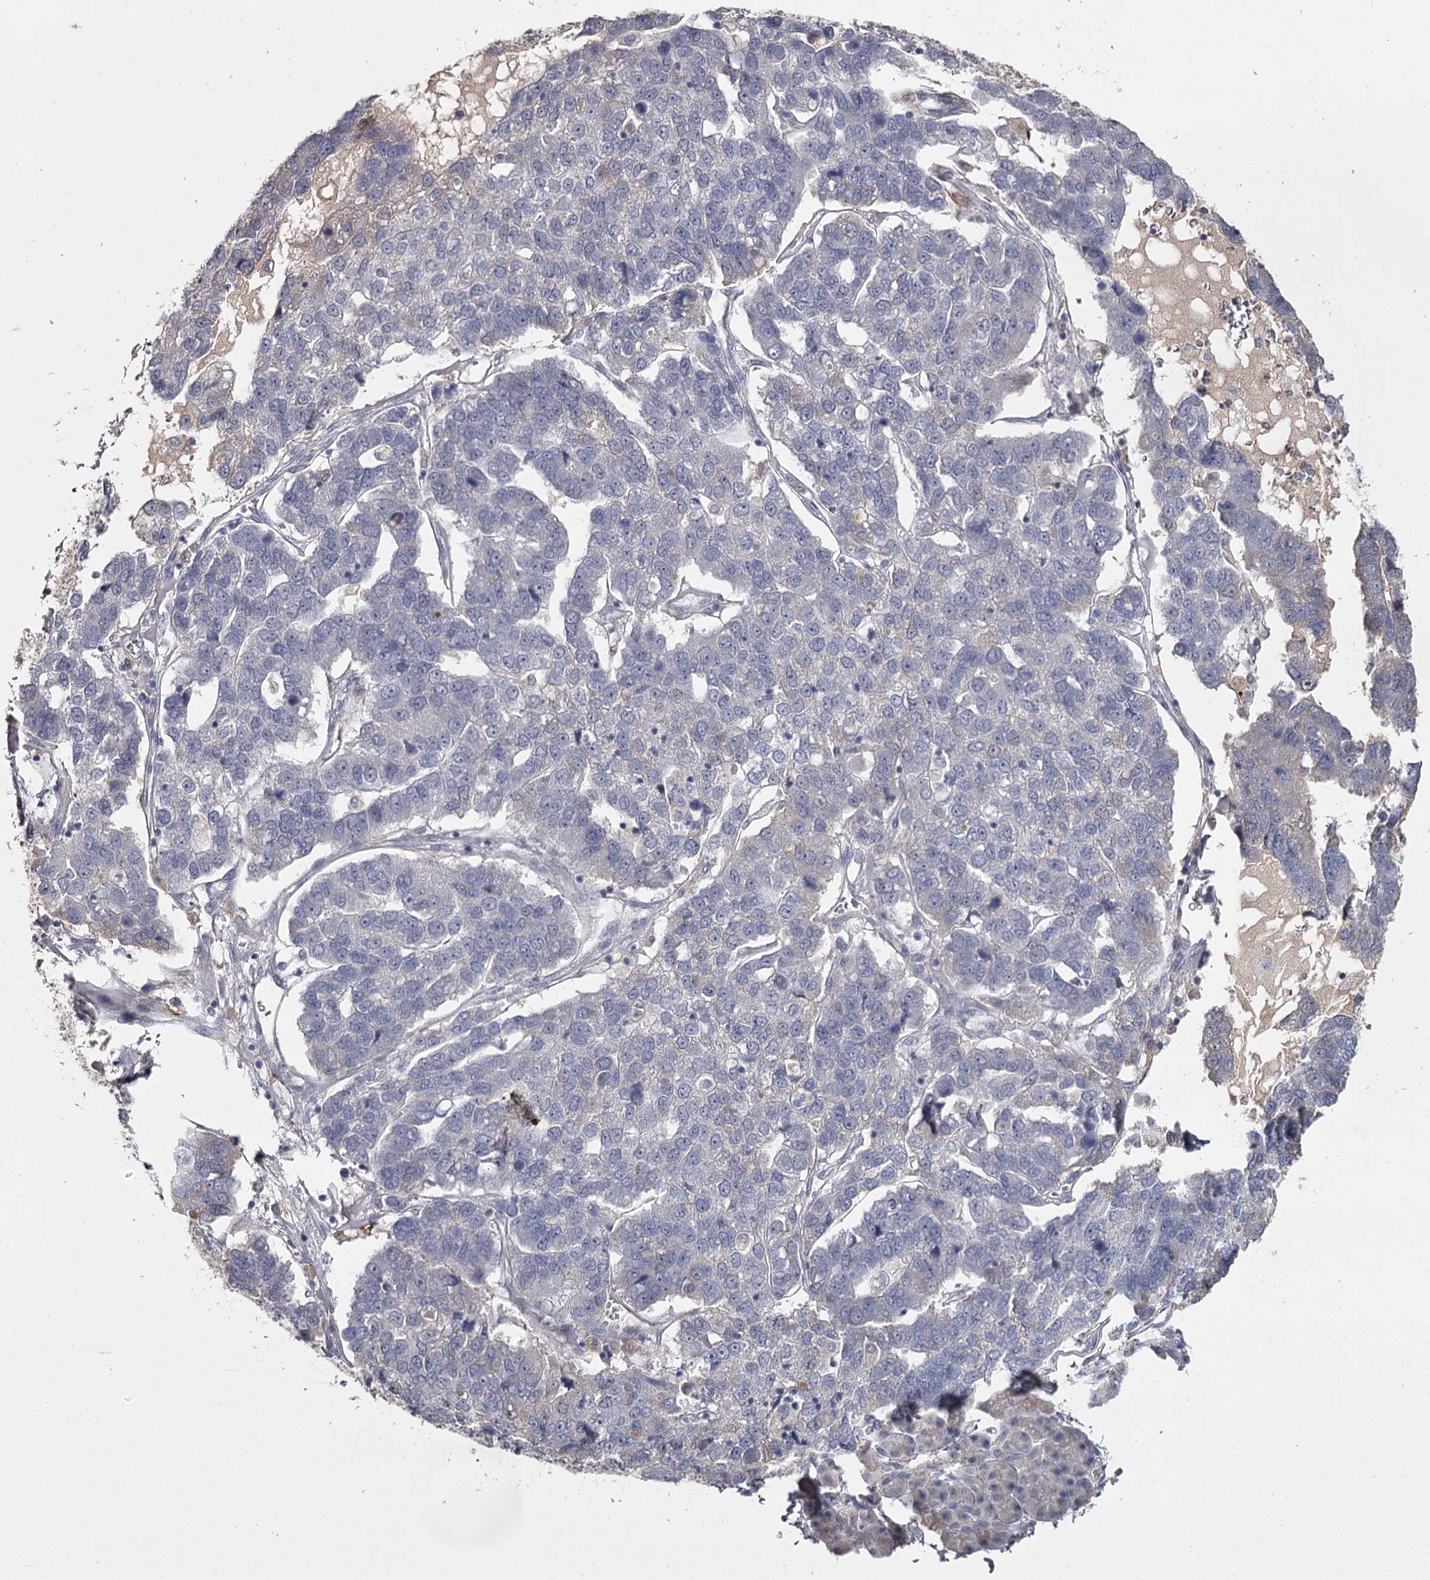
{"staining": {"intensity": "negative", "quantity": "none", "location": "none"}, "tissue": "pancreatic cancer", "cell_type": "Tumor cells", "image_type": "cancer", "snomed": [{"axis": "morphology", "description": "Adenocarcinoma, NOS"}, {"axis": "topography", "description": "Pancreas"}], "caption": "Tumor cells show no significant protein staining in pancreatic adenocarcinoma.", "gene": "FDXACB1", "patient": {"sex": "female", "age": 61}}